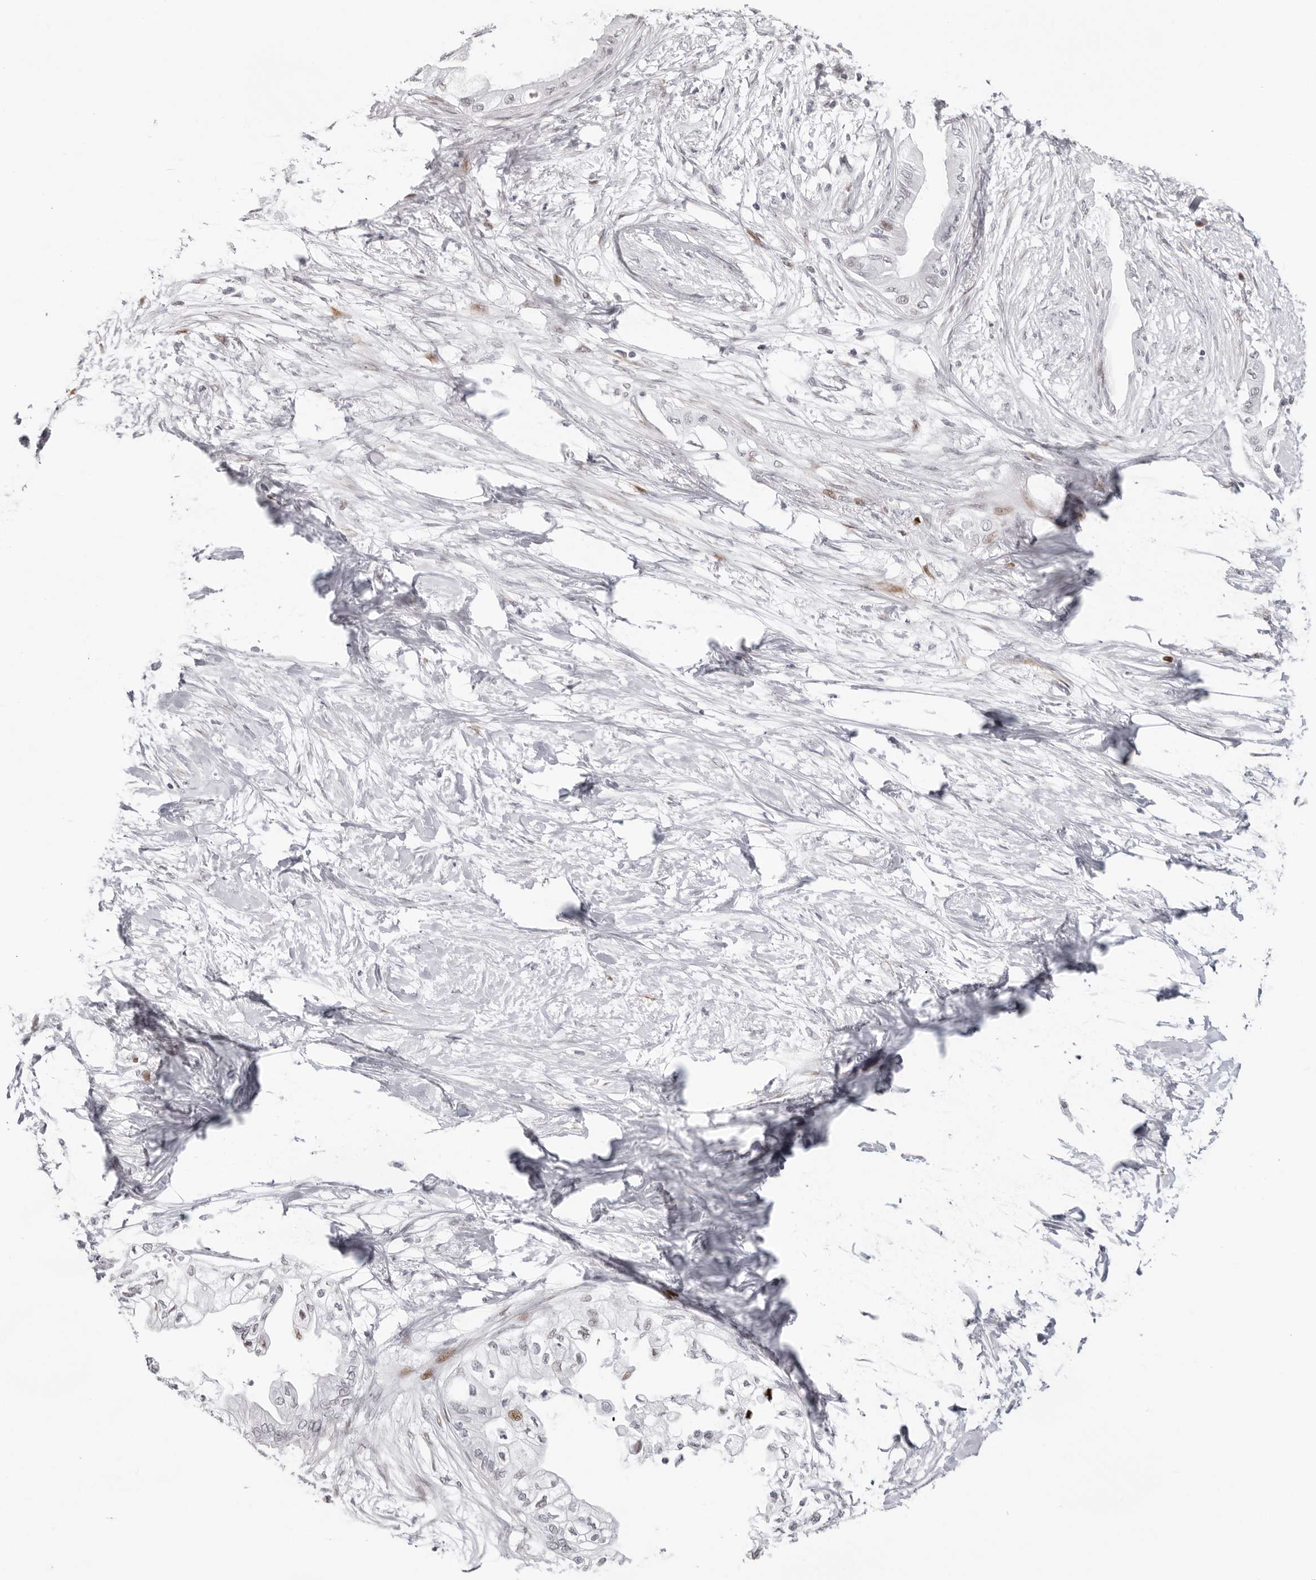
{"staining": {"intensity": "negative", "quantity": "none", "location": "none"}, "tissue": "pancreatic cancer", "cell_type": "Tumor cells", "image_type": "cancer", "snomed": [{"axis": "morphology", "description": "Normal tissue, NOS"}, {"axis": "morphology", "description": "Adenocarcinoma, NOS"}, {"axis": "topography", "description": "Pancreas"}, {"axis": "topography", "description": "Duodenum"}], "caption": "Pancreatic cancer (adenocarcinoma) was stained to show a protein in brown. There is no significant positivity in tumor cells.", "gene": "NTPCR", "patient": {"sex": "female", "age": 60}}